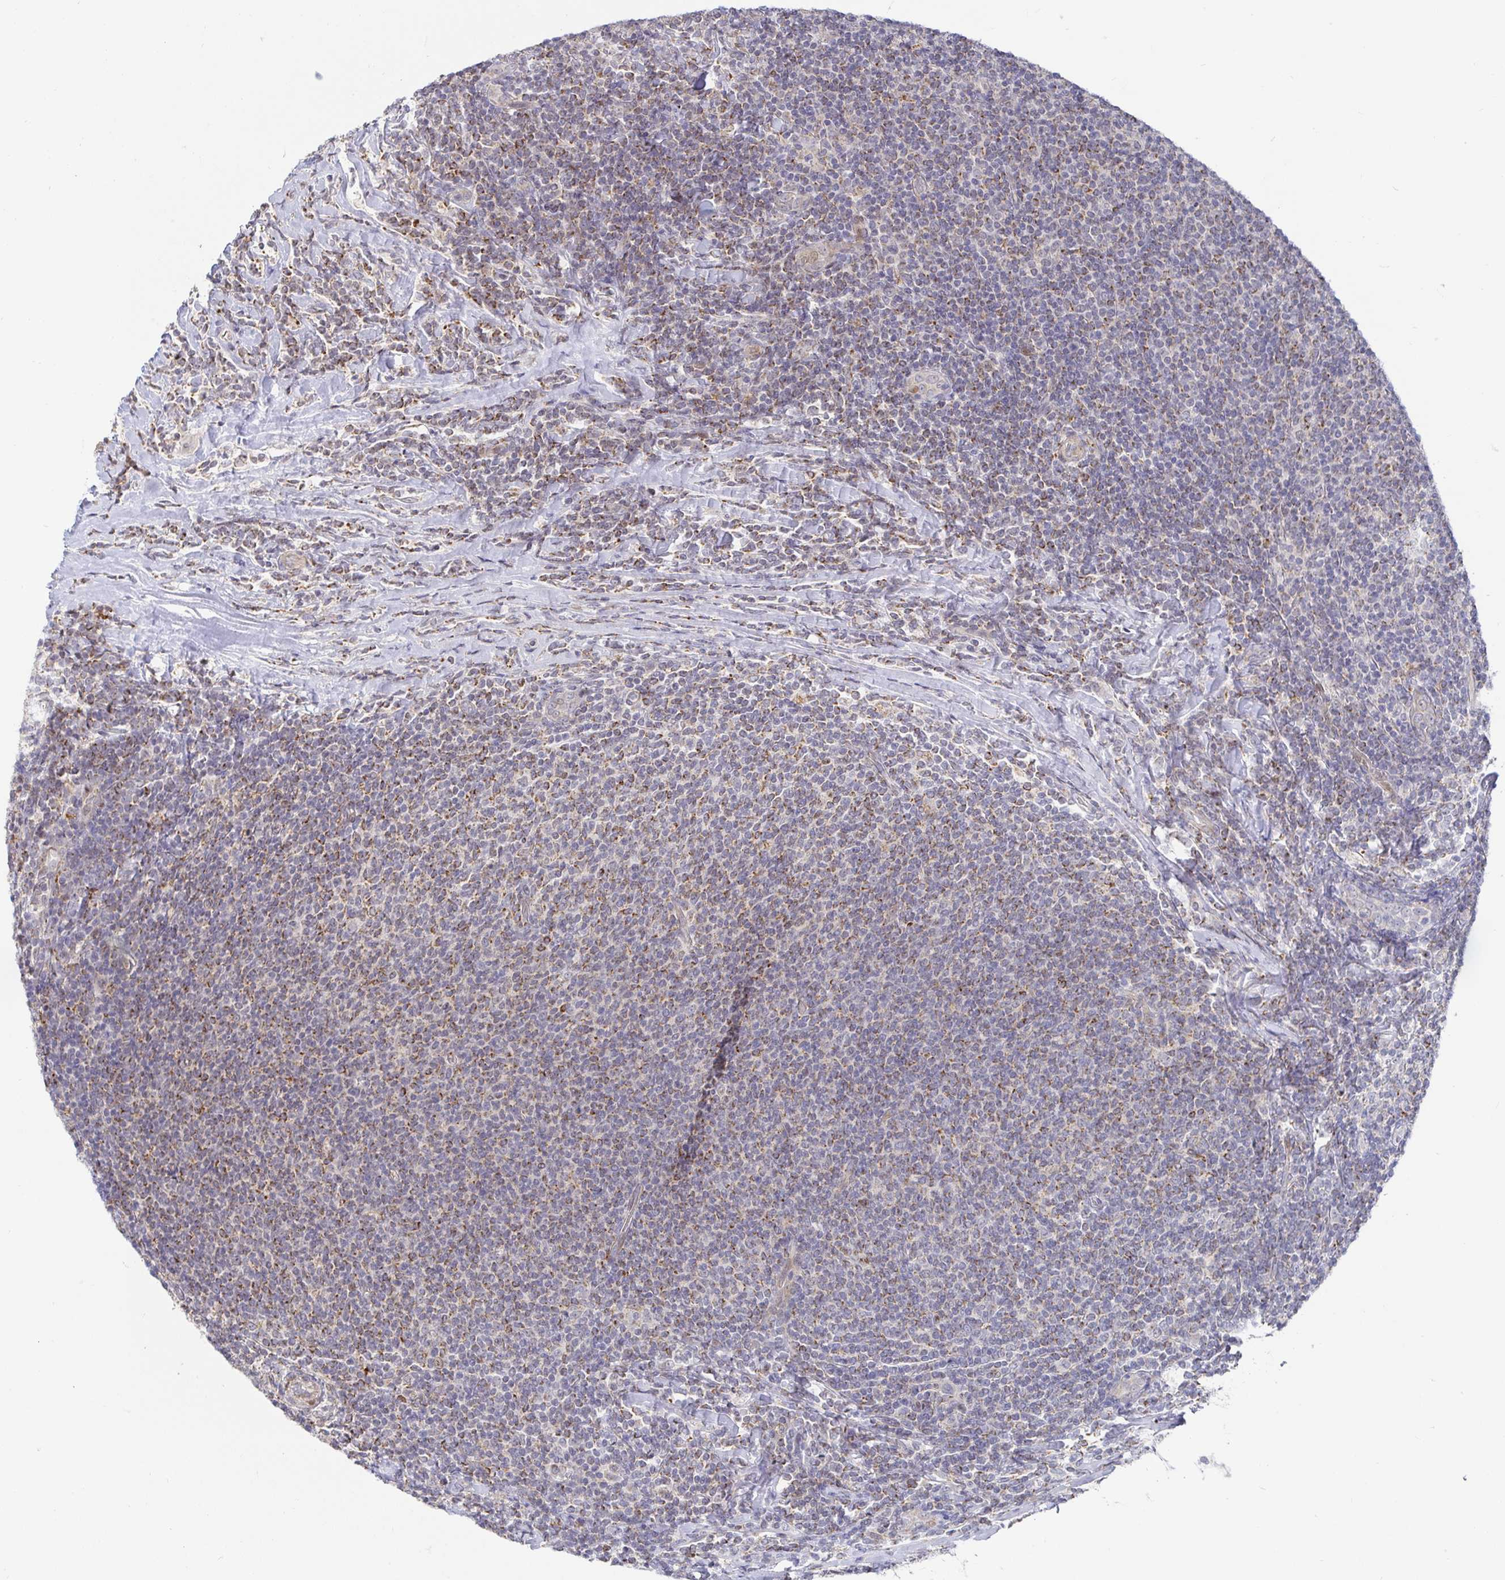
{"staining": {"intensity": "moderate", "quantity": "25%-75%", "location": "cytoplasmic/membranous"}, "tissue": "lymphoma", "cell_type": "Tumor cells", "image_type": "cancer", "snomed": [{"axis": "morphology", "description": "Malignant lymphoma, non-Hodgkin's type, Low grade"}, {"axis": "topography", "description": "Lymph node"}], "caption": "DAB (3,3'-diaminobenzidine) immunohistochemical staining of human malignant lymphoma, non-Hodgkin's type (low-grade) displays moderate cytoplasmic/membranous protein positivity in about 25%-75% of tumor cells. (brown staining indicates protein expression, while blue staining denotes nuclei).", "gene": "CIT", "patient": {"sex": "male", "age": 52}}